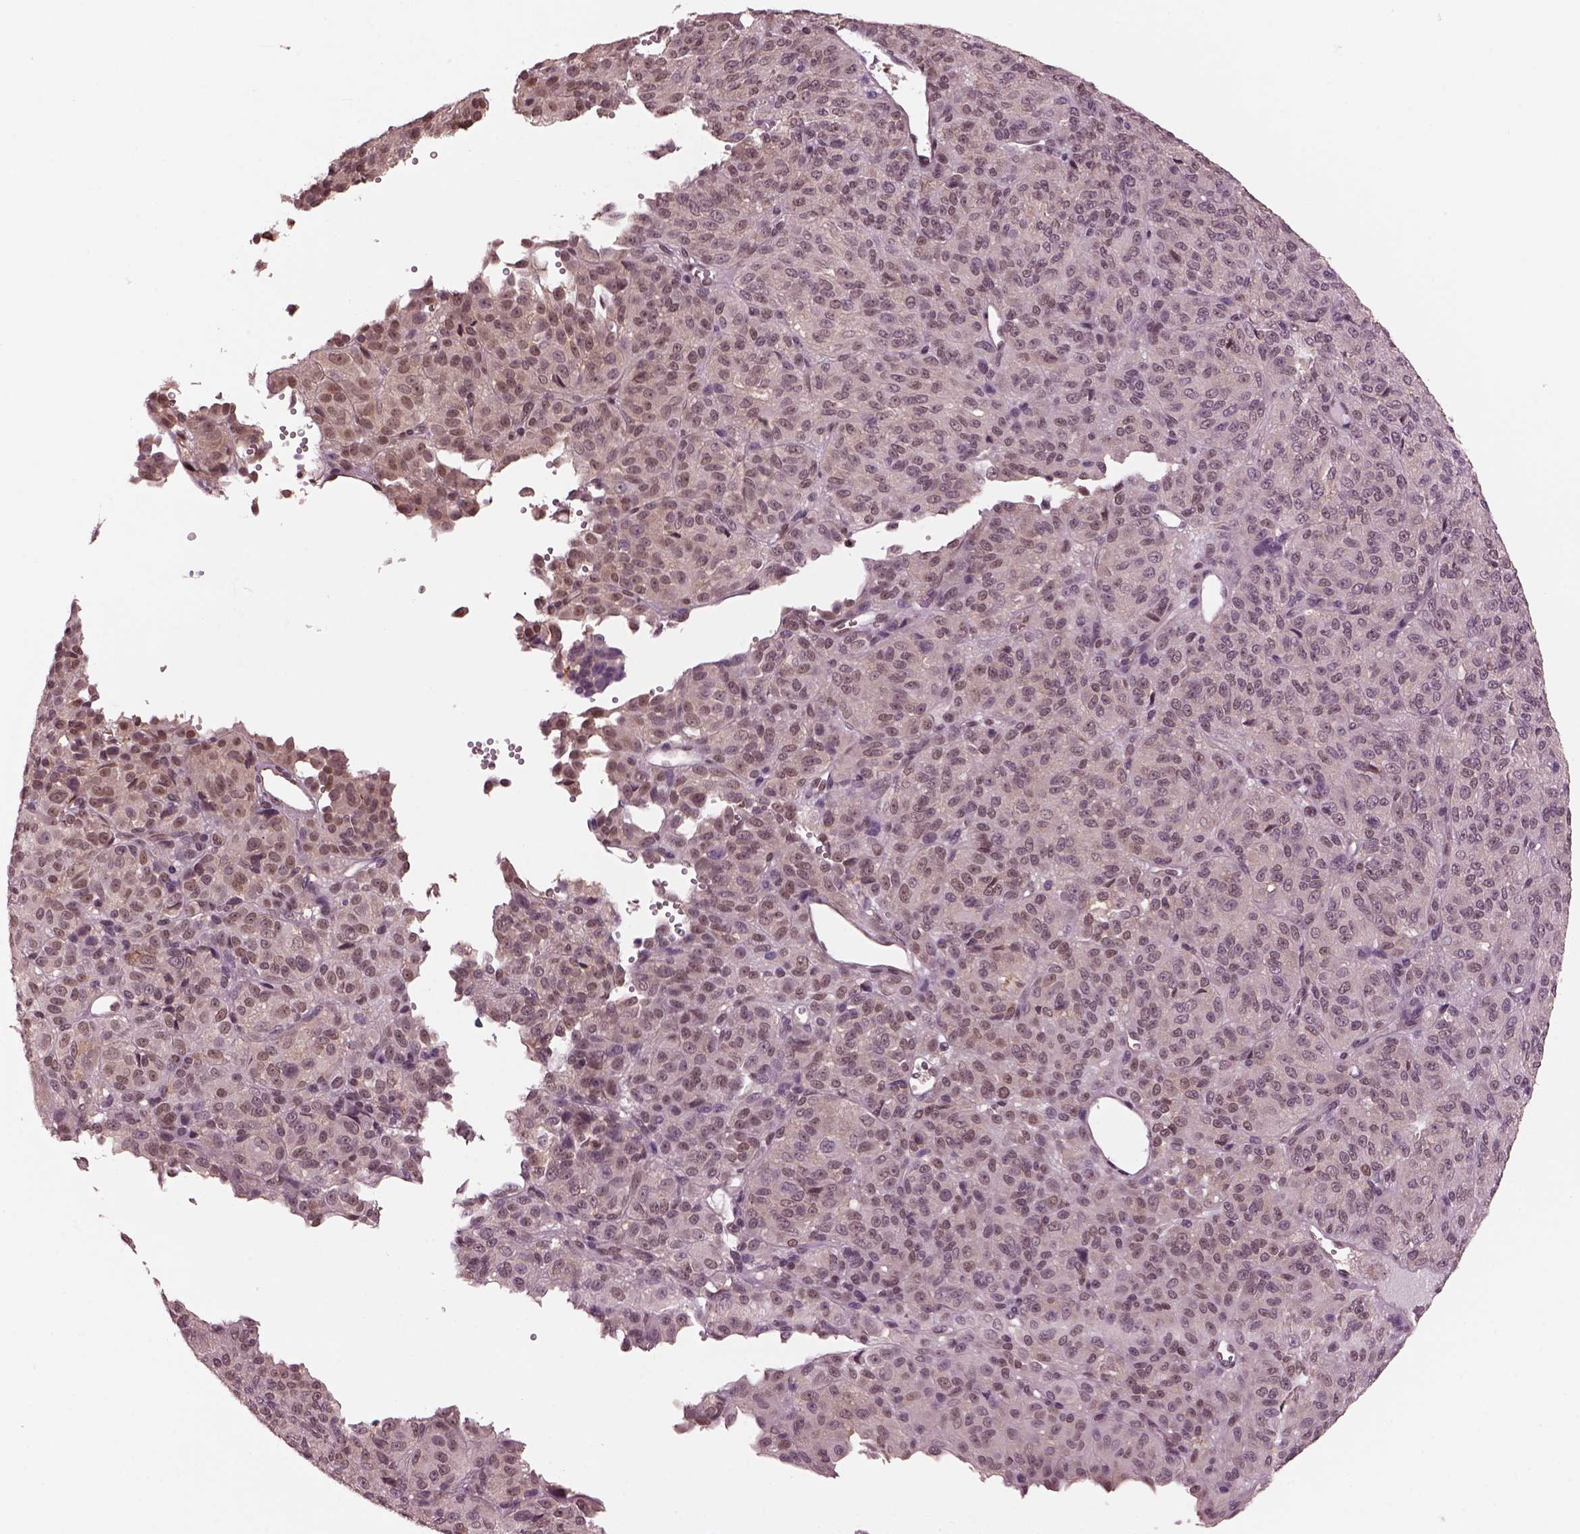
{"staining": {"intensity": "weak", "quantity": "25%-75%", "location": "nuclear"}, "tissue": "melanoma", "cell_type": "Tumor cells", "image_type": "cancer", "snomed": [{"axis": "morphology", "description": "Malignant melanoma, Metastatic site"}, {"axis": "topography", "description": "Brain"}], "caption": "IHC staining of malignant melanoma (metastatic site), which reveals low levels of weak nuclear positivity in about 25%-75% of tumor cells indicating weak nuclear protein expression. The staining was performed using DAB (3,3'-diaminobenzidine) (brown) for protein detection and nuclei were counterstained in hematoxylin (blue).", "gene": "SRI", "patient": {"sex": "female", "age": 56}}